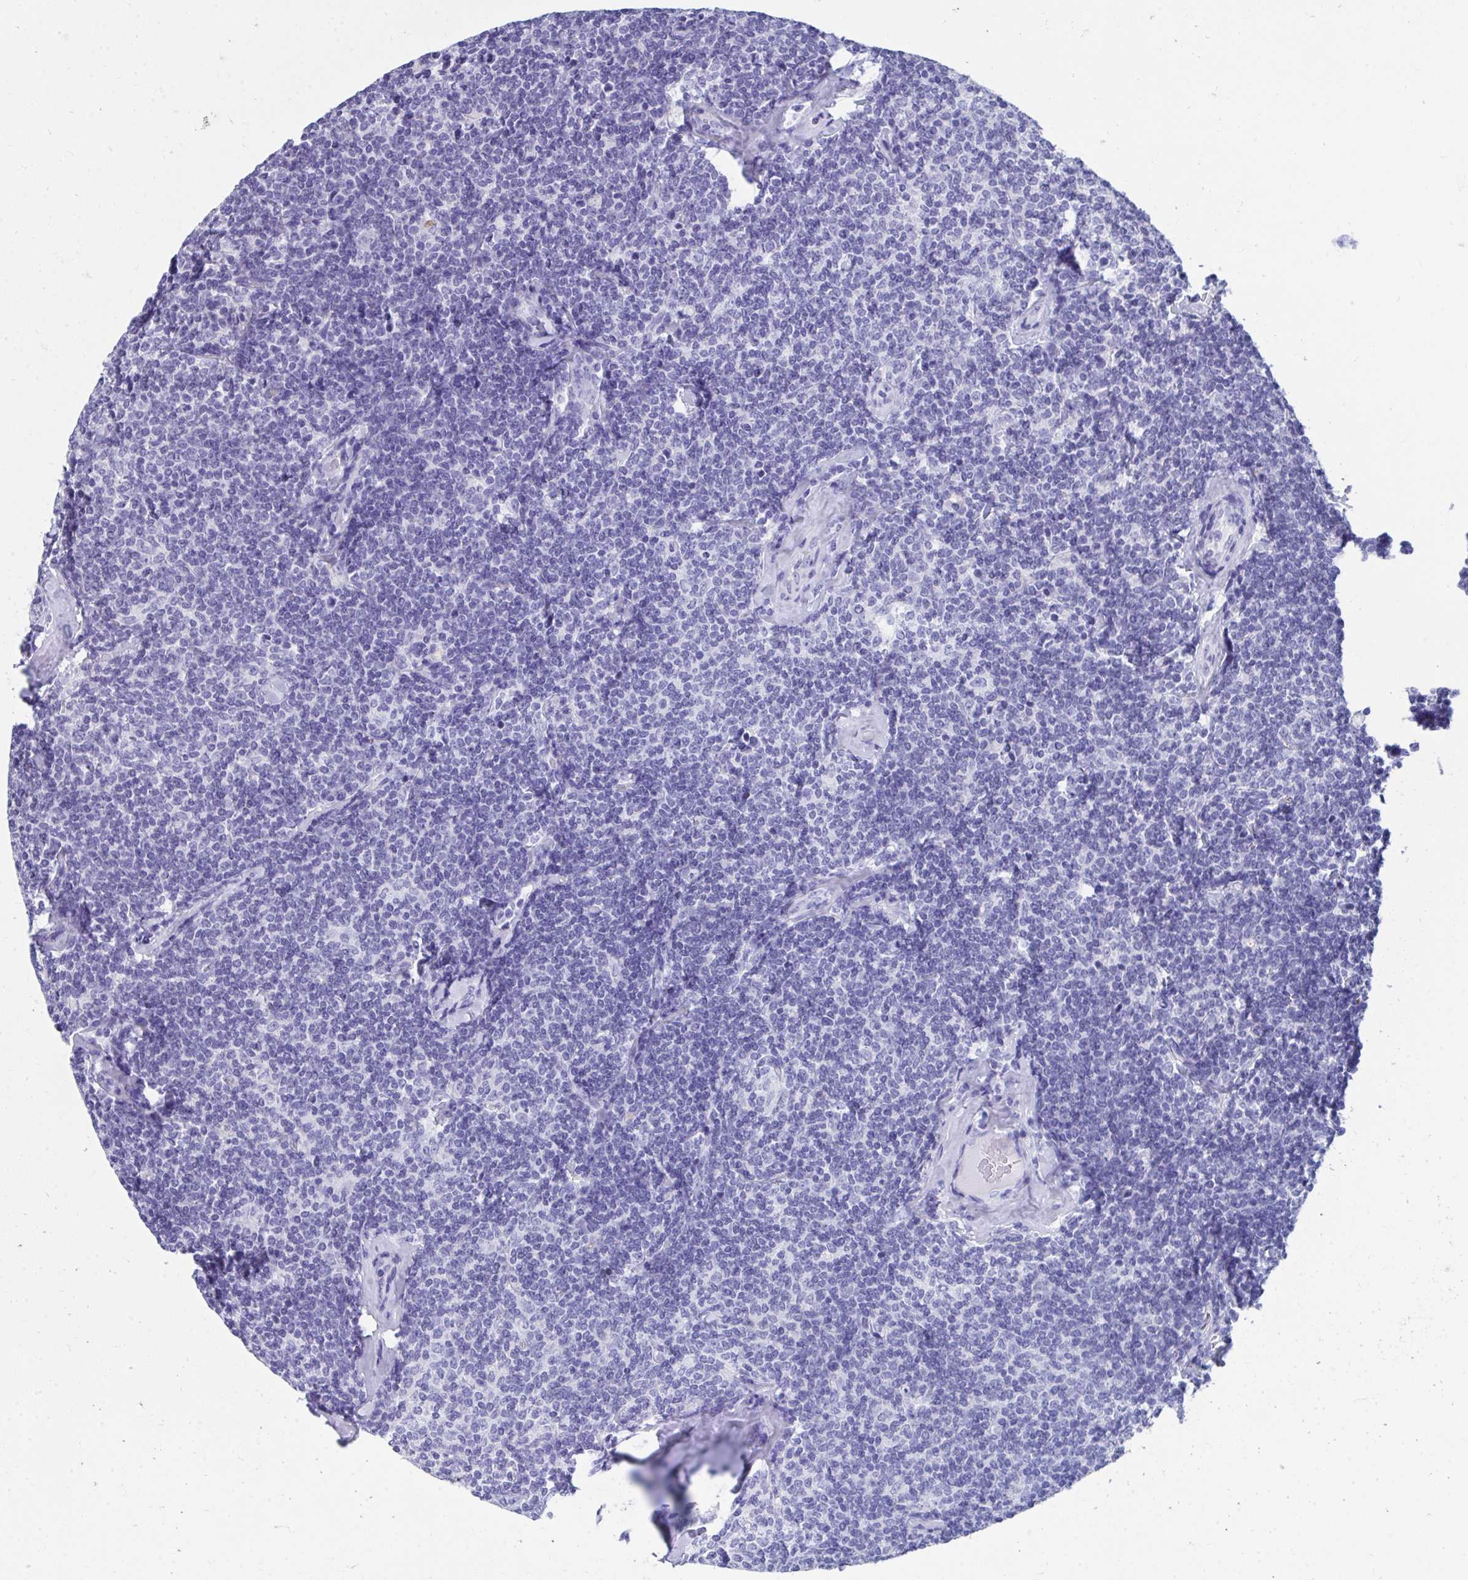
{"staining": {"intensity": "negative", "quantity": "none", "location": "none"}, "tissue": "lymphoma", "cell_type": "Tumor cells", "image_type": "cancer", "snomed": [{"axis": "morphology", "description": "Malignant lymphoma, non-Hodgkin's type, Low grade"}, {"axis": "topography", "description": "Lymph node"}], "caption": "IHC histopathology image of neoplastic tissue: human lymphoma stained with DAB (3,3'-diaminobenzidine) reveals no significant protein staining in tumor cells.", "gene": "HGD", "patient": {"sex": "female", "age": 56}}